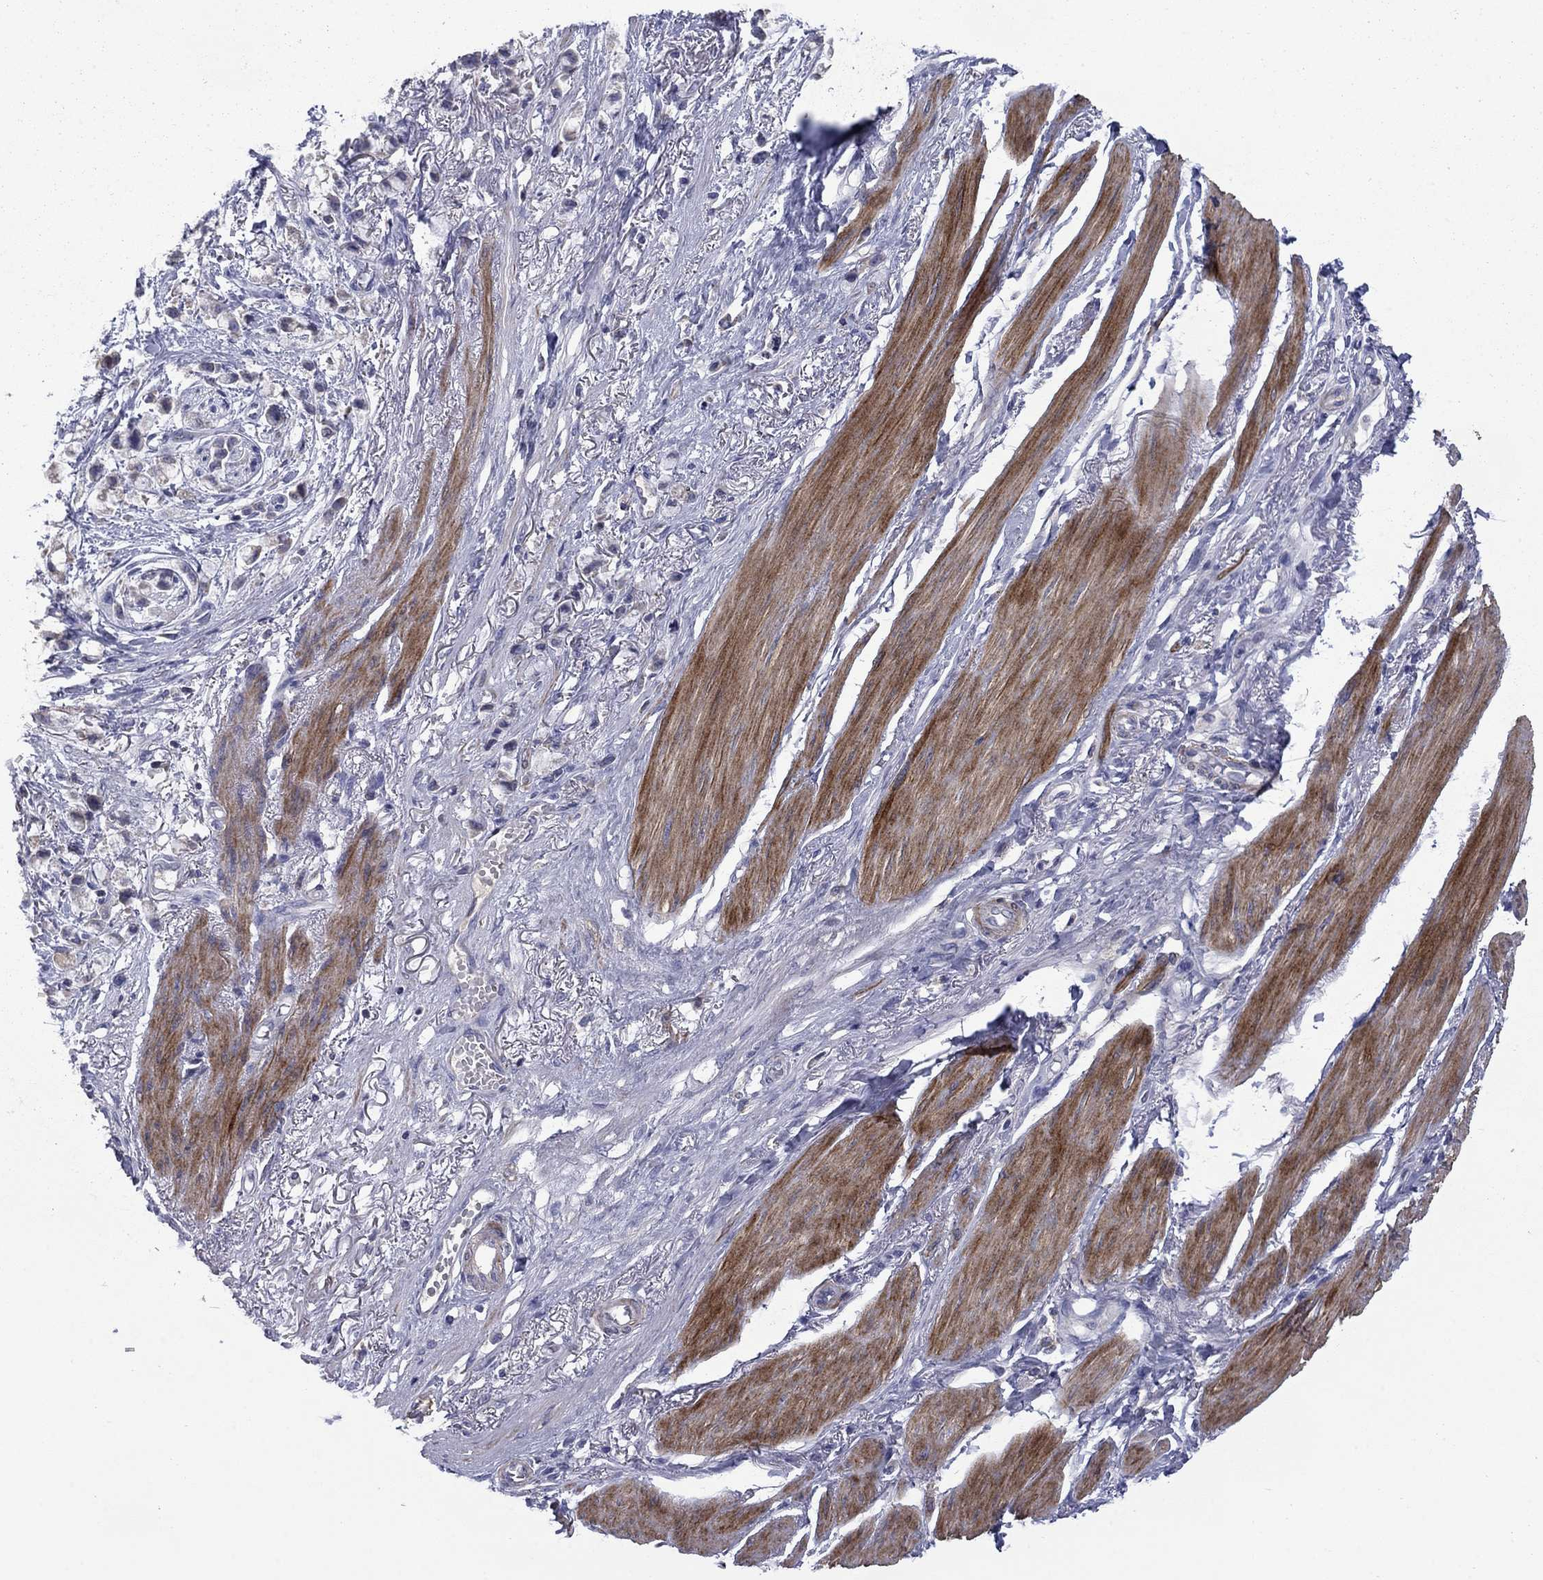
{"staining": {"intensity": "negative", "quantity": "none", "location": "none"}, "tissue": "stomach cancer", "cell_type": "Tumor cells", "image_type": "cancer", "snomed": [{"axis": "morphology", "description": "Adenocarcinoma, NOS"}, {"axis": "topography", "description": "Stomach"}], "caption": "This is a histopathology image of immunohistochemistry staining of adenocarcinoma (stomach), which shows no staining in tumor cells.", "gene": "FRK", "patient": {"sex": "female", "age": 81}}